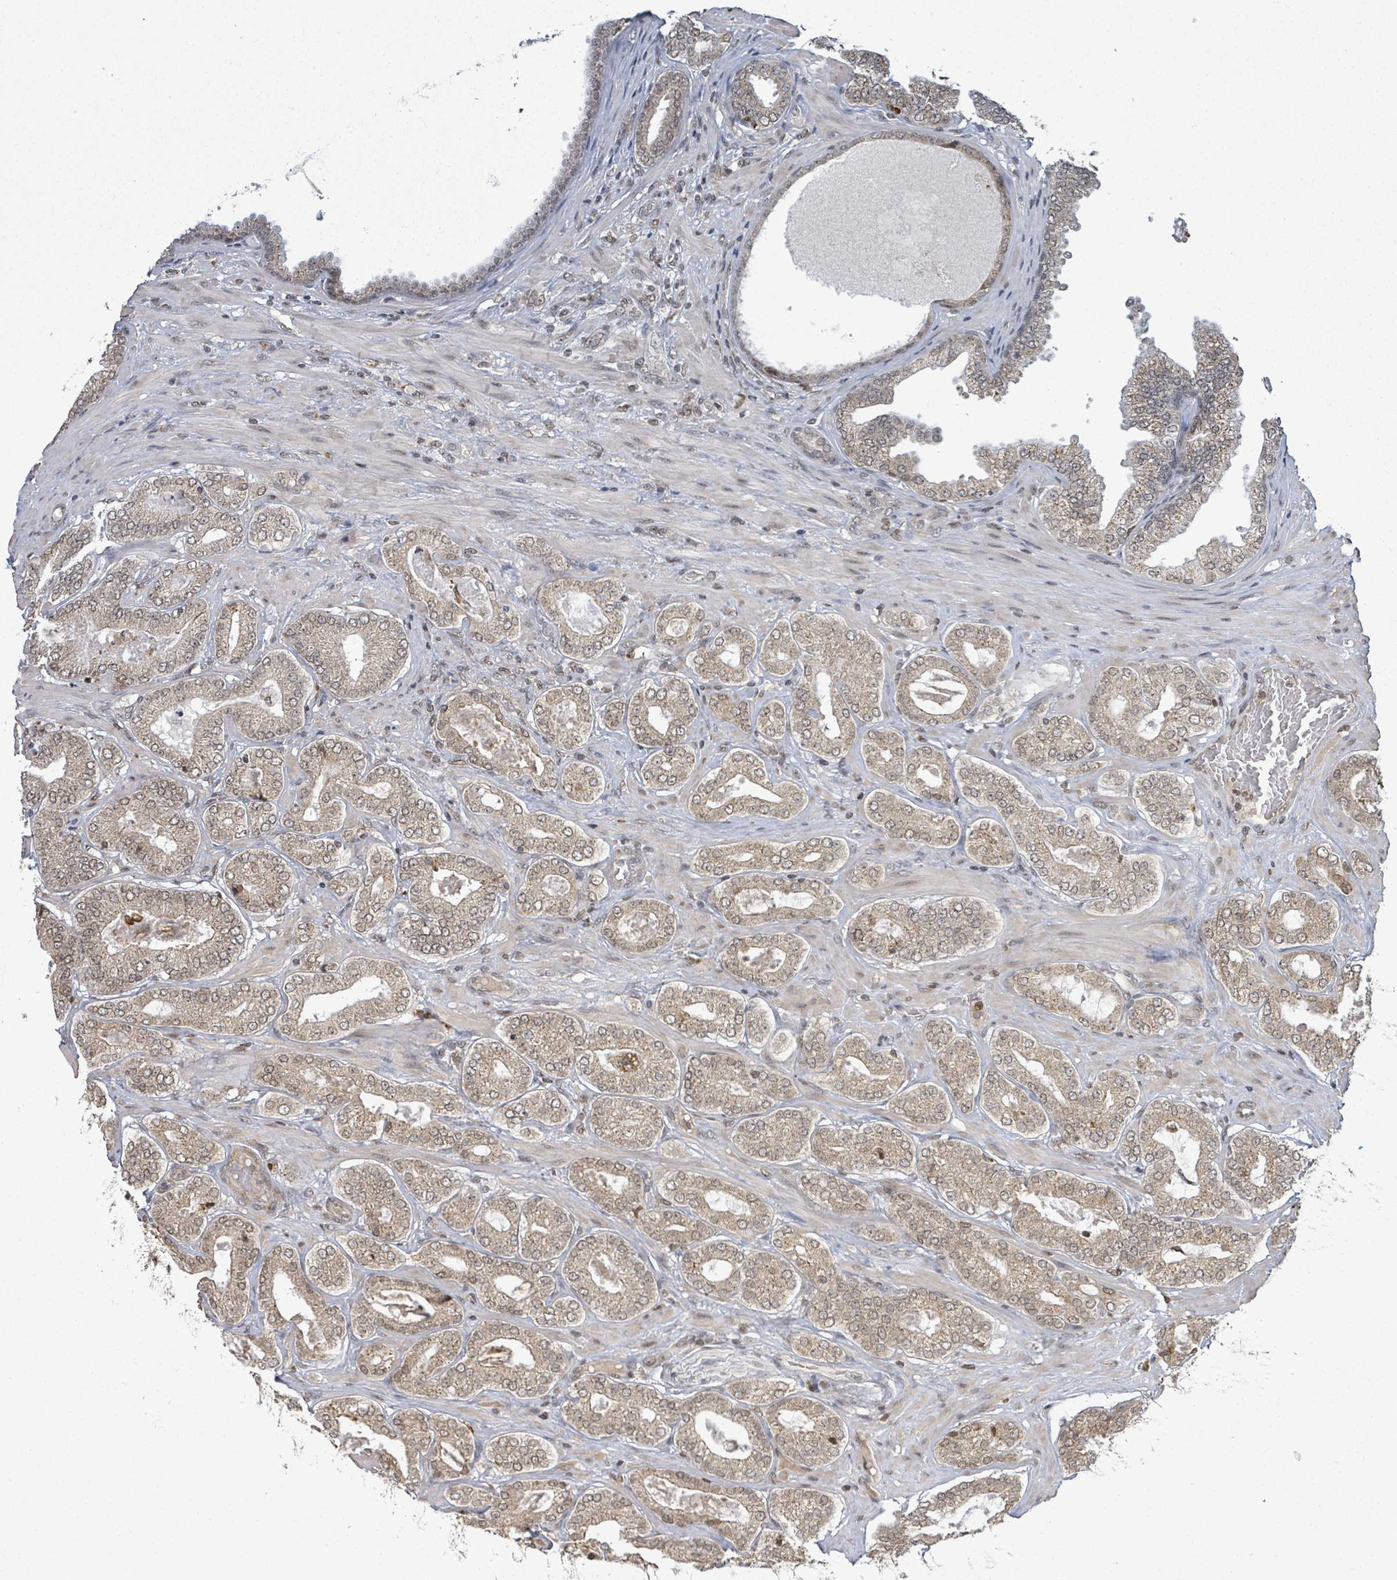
{"staining": {"intensity": "moderate", "quantity": ">75%", "location": "cytoplasmic/membranous,nuclear"}, "tissue": "prostate cancer", "cell_type": "Tumor cells", "image_type": "cancer", "snomed": [{"axis": "morphology", "description": "Adenocarcinoma, Low grade"}, {"axis": "topography", "description": "Prostate"}], "caption": "Protein expression analysis of adenocarcinoma (low-grade) (prostate) shows moderate cytoplasmic/membranous and nuclear staining in approximately >75% of tumor cells.", "gene": "SBF2", "patient": {"sex": "male", "age": 63}}